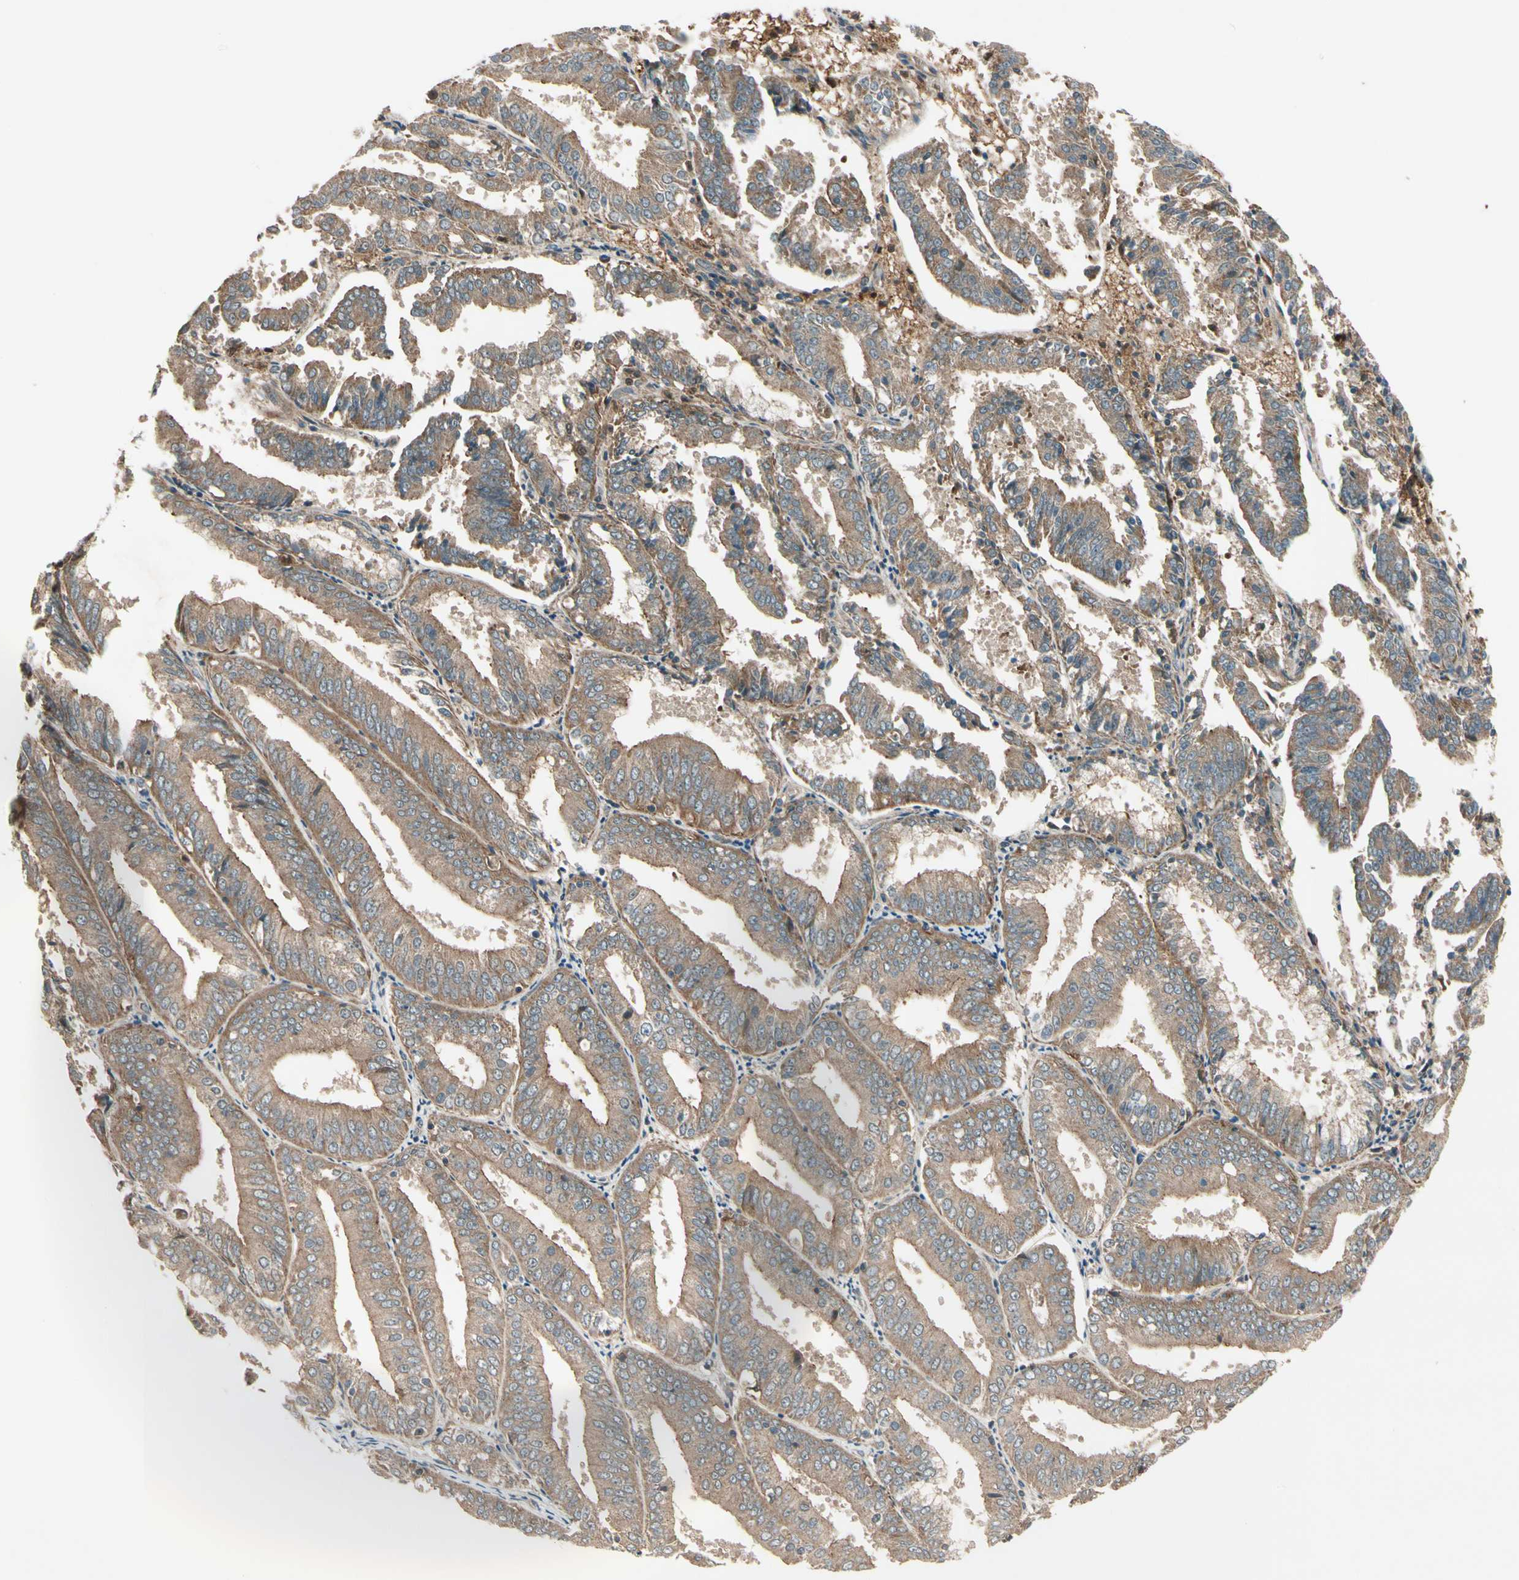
{"staining": {"intensity": "moderate", "quantity": ">75%", "location": "cytoplasmic/membranous"}, "tissue": "endometrial cancer", "cell_type": "Tumor cells", "image_type": "cancer", "snomed": [{"axis": "morphology", "description": "Adenocarcinoma, NOS"}, {"axis": "topography", "description": "Endometrium"}], "caption": "Brown immunohistochemical staining in human endometrial cancer reveals moderate cytoplasmic/membranous staining in approximately >75% of tumor cells.", "gene": "ACVR1C", "patient": {"sex": "female", "age": 63}}